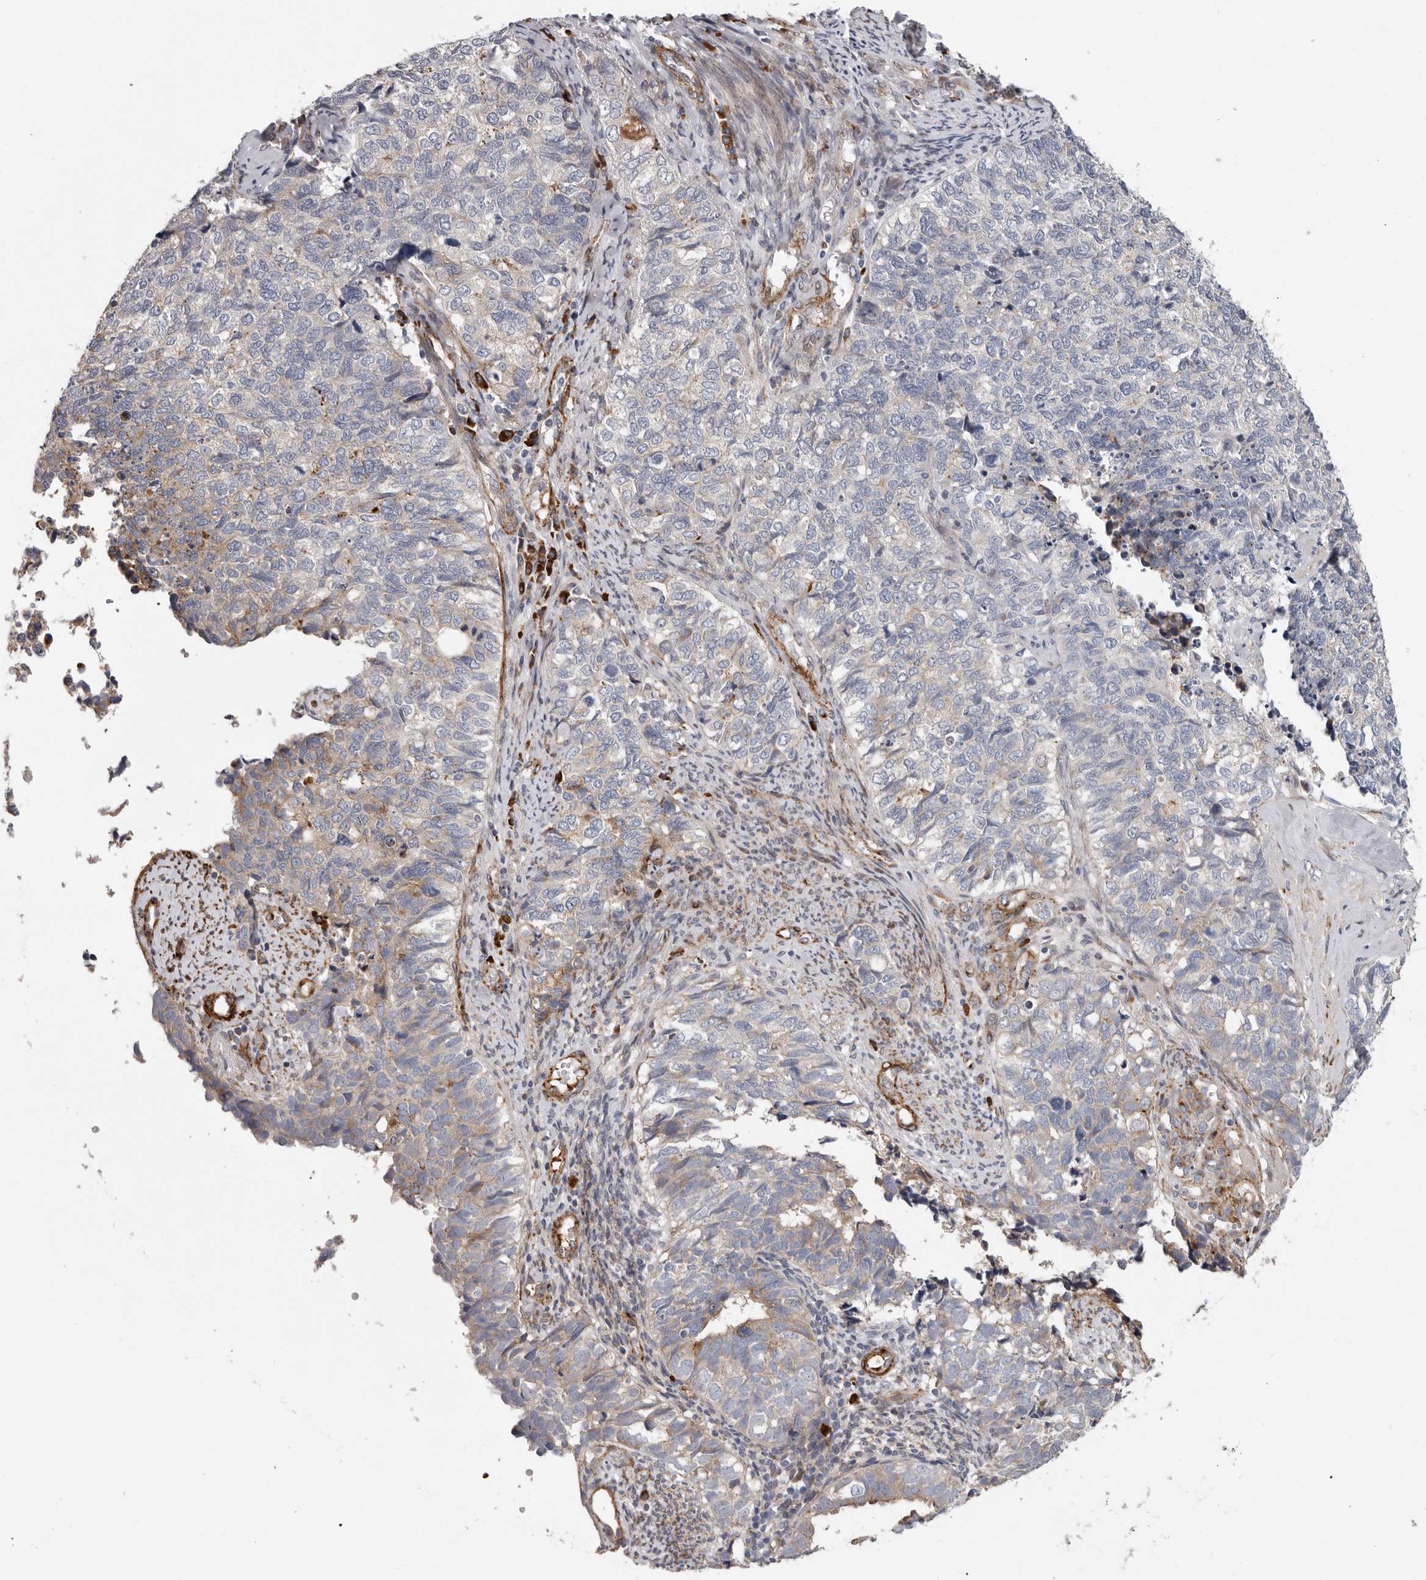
{"staining": {"intensity": "weak", "quantity": "<25%", "location": "cytoplasmic/membranous"}, "tissue": "cervical cancer", "cell_type": "Tumor cells", "image_type": "cancer", "snomed": [{"axis": "morphology", "description": "Squamous cell carcinoma, NOS"}, {"axis": "topography", "description": "Cervix"}], "caption": "Immunohistochemistry micrograph of cervical cancer (squamous cell carcinoma) stained for a protein (brown), which exhibits no positivity in tumor cells. (Brightfield microscopy of DAB (3,3'-diaminobenzidine) immunohistochemistry (IHC) at high magnification).", "gene": "ATXN3L", "patient": {"sex": "female", "age": 63}}